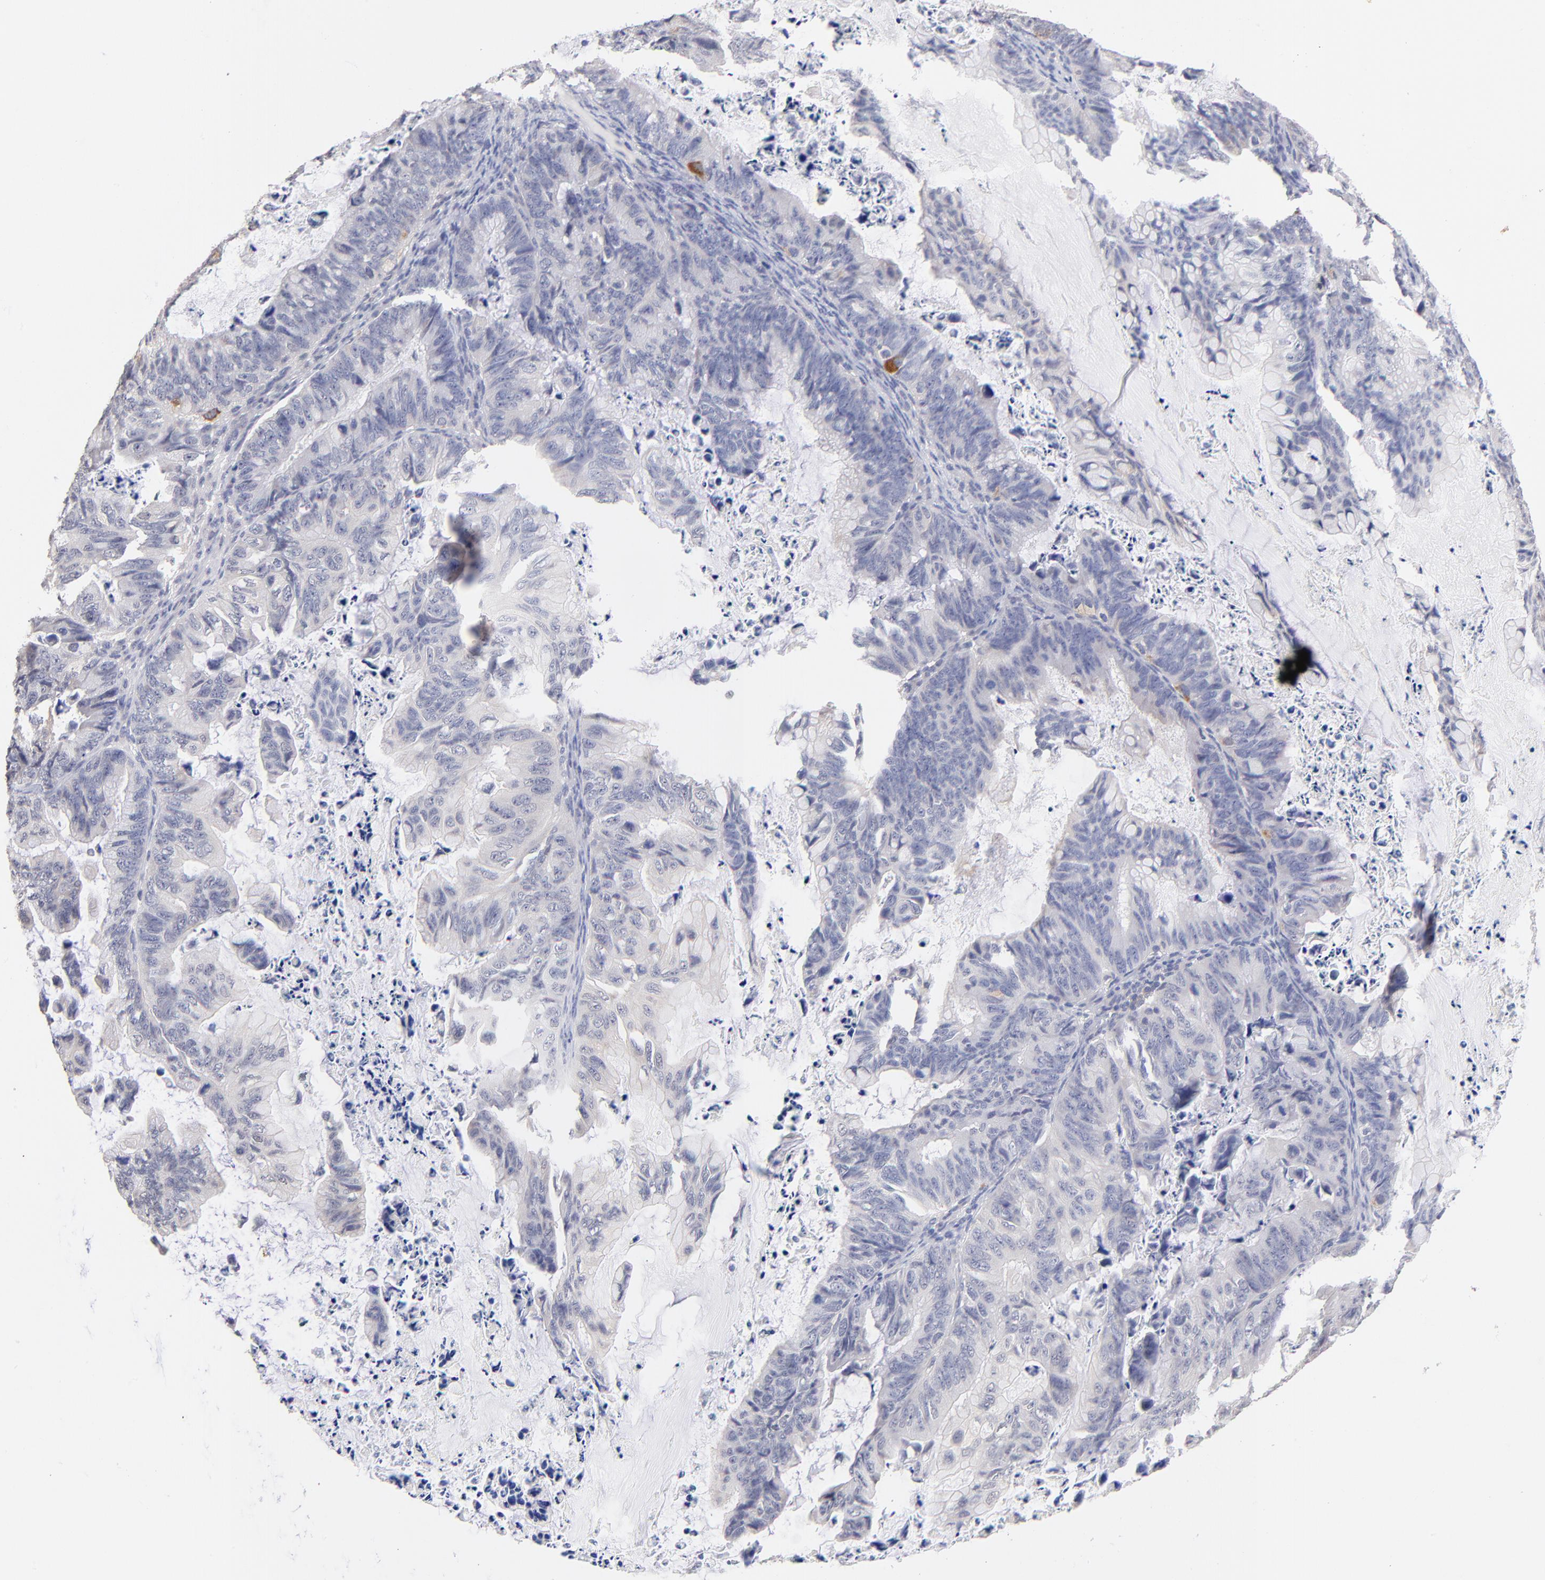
{"staining": {"intensity": "negative", "quantity": "none", "location": "none"}, "tissue": "ovarian cancer", "cell_type": "Tumor cells", "image_type": "cancer", "snomed": [{"axis": "morphology", "description": "Cystadenocarcinoma, mucinous, NOS"}, {"axis": "topography", "description": "Ovary"}], "caption": "Immunohistochemistry of ovarian cancer (mucinous cystadenocarcinoma) shows no staining in tumor cells.", "gene": "RIBC2", "patient": {"sex": "female", "age": 36}}